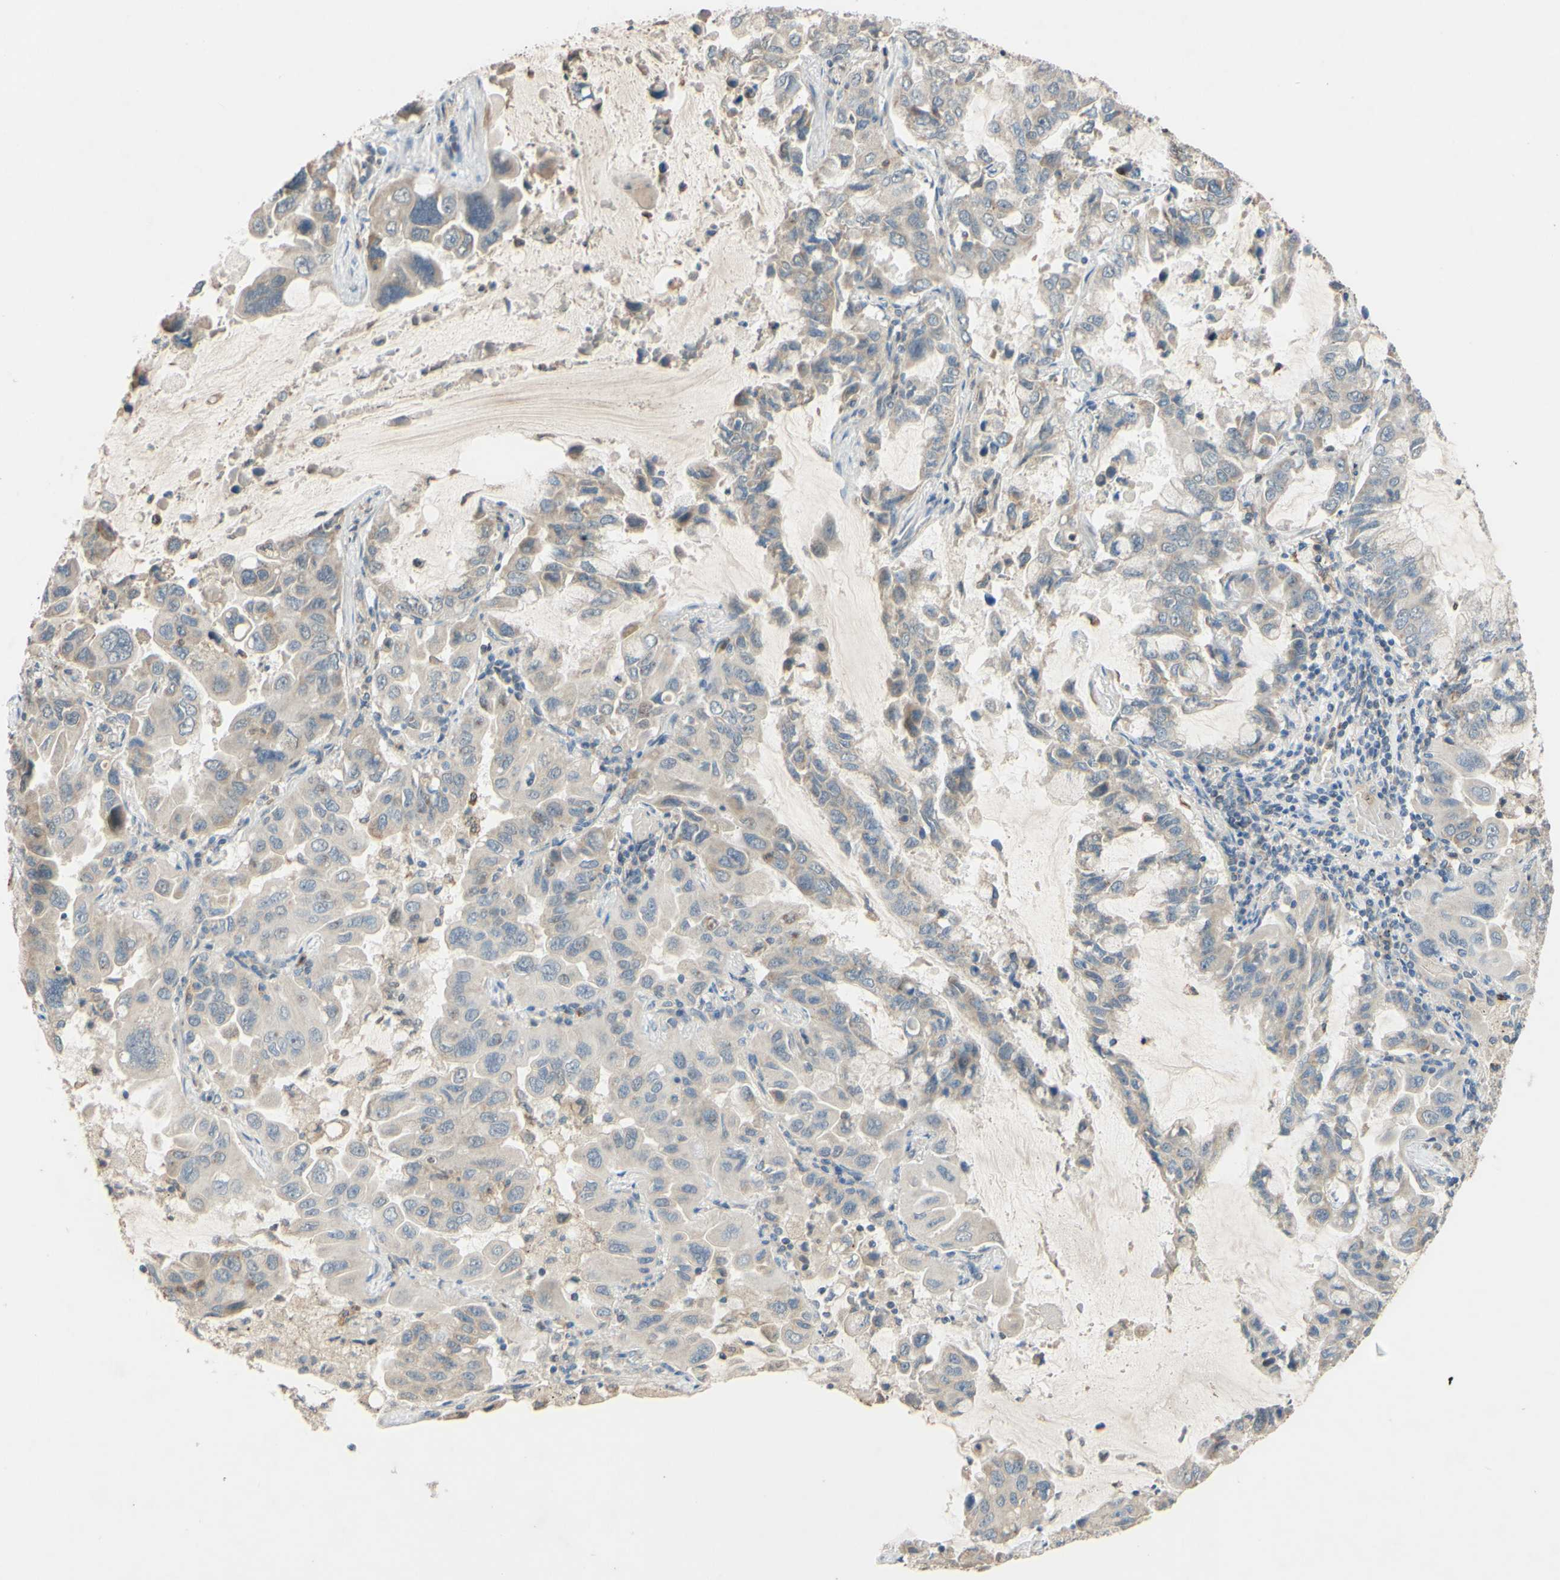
{"staining": {"intensity": "weak", "quantity": ">75%", "location": "cytoplasmic/membranous"}, "tissue": "lung cancer", "cell_type": "Tumor cells", "image_type": "cancer", "snomed": [{"axis": "morphology", "description": "Adenocarcinoma, NOS"}, {"axis": "topography", "description": "Lung"}], "caption": "Weak cytoplasmic/membranous protein staining is identified in about >75% of tumor cells in adenocarcinoma (lung).", "gene": "GATA1", "patient": {"sex": "male", "age": 64}}